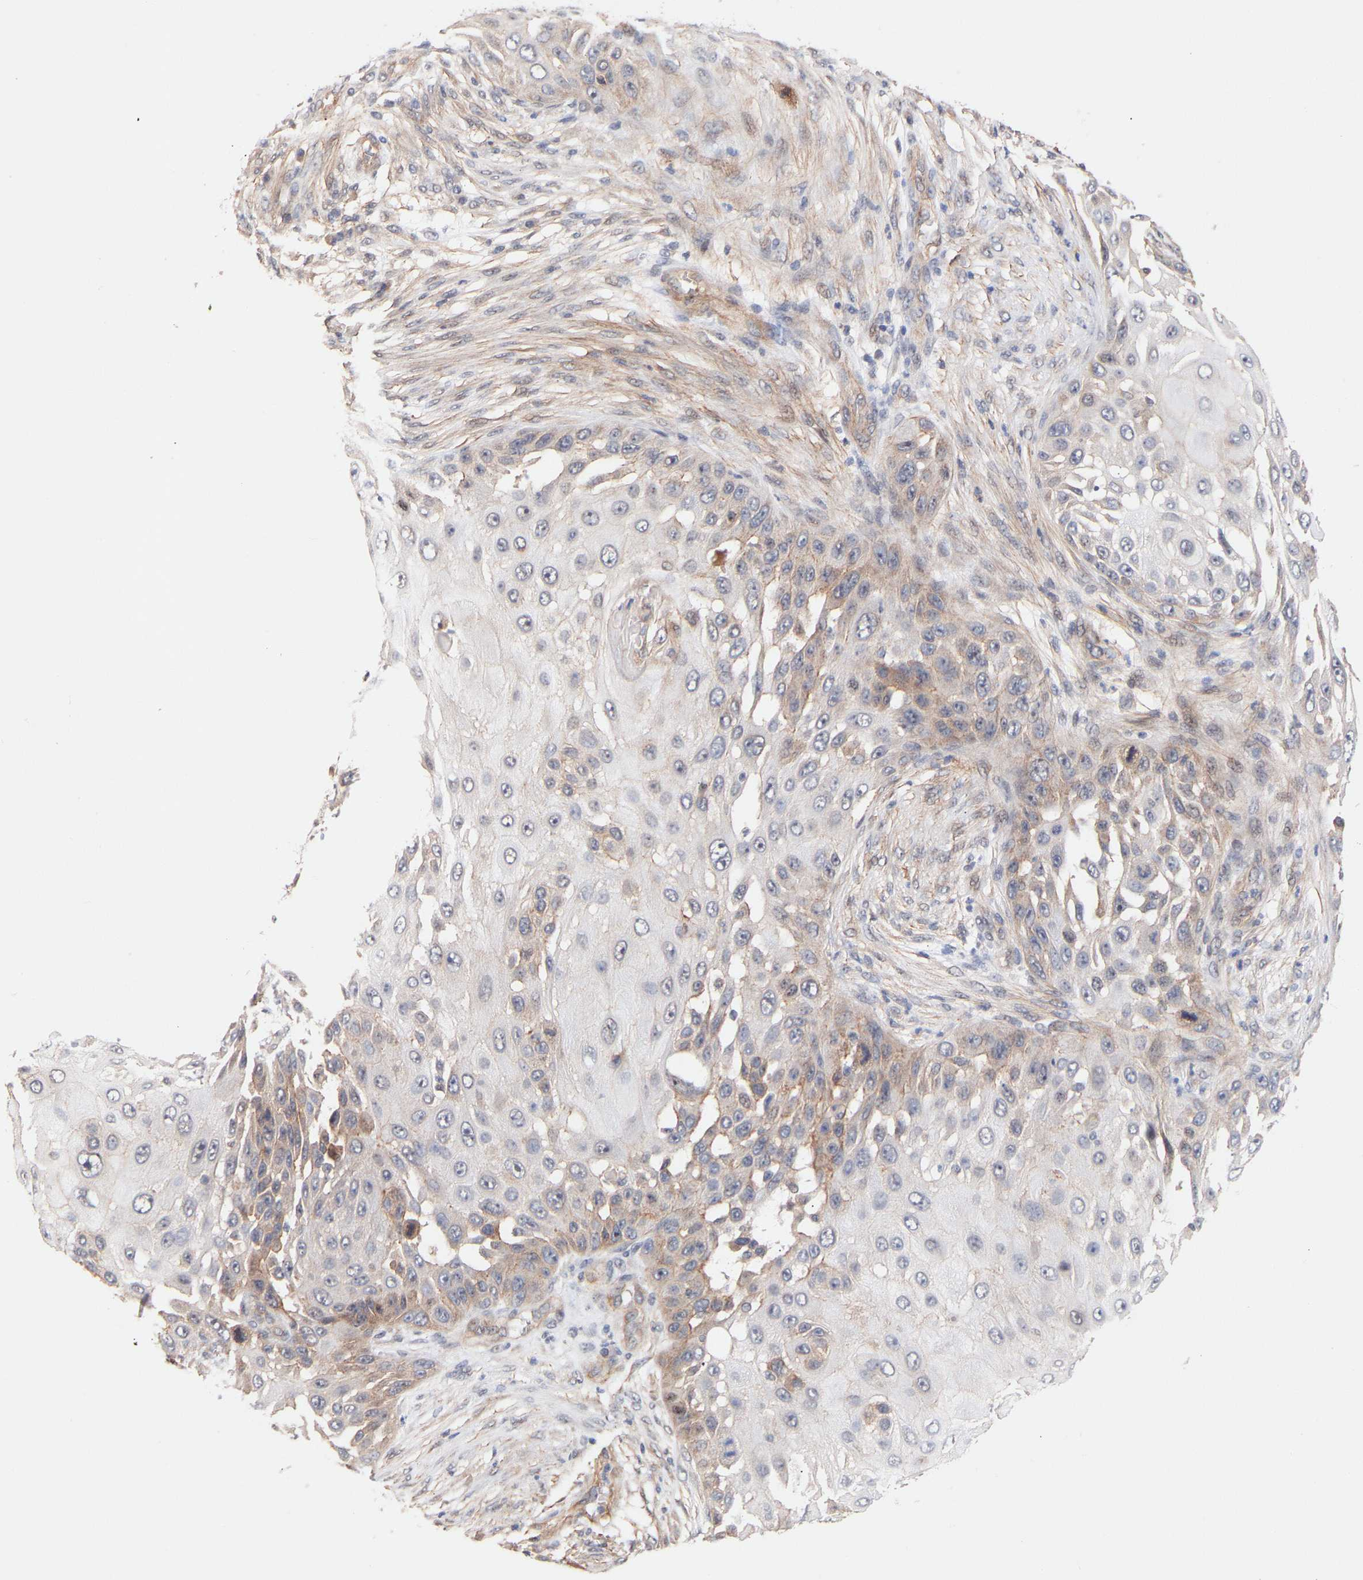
{"staining": {"intensity": "weak", "quantity": "<25%", "location": "cytoplasmic/membranous"}, "tissue": "skin cancer", "cell_type": "Tumor cells", "image_type": "cancer", "snomed": [{"axis": "morphology", "description": "Squamous cell carcinoma, NOS"}, {"axis": "topography", "description": "Skin"}], "caption": "Immunohistochemistry (IHC) photomicrograph of neoplastic tissue: human squamous cell carcinoma (skin) stained with DAB exhibits no significant protein staining in tumor cells. The staining is performed using DAB (3,3'-diaminobenzidine) brown chromogen with nuclei counter-stained in using hematoxylin.", "gene": "PDLIM5", "patient": {"sex": "female", "age": 44}}